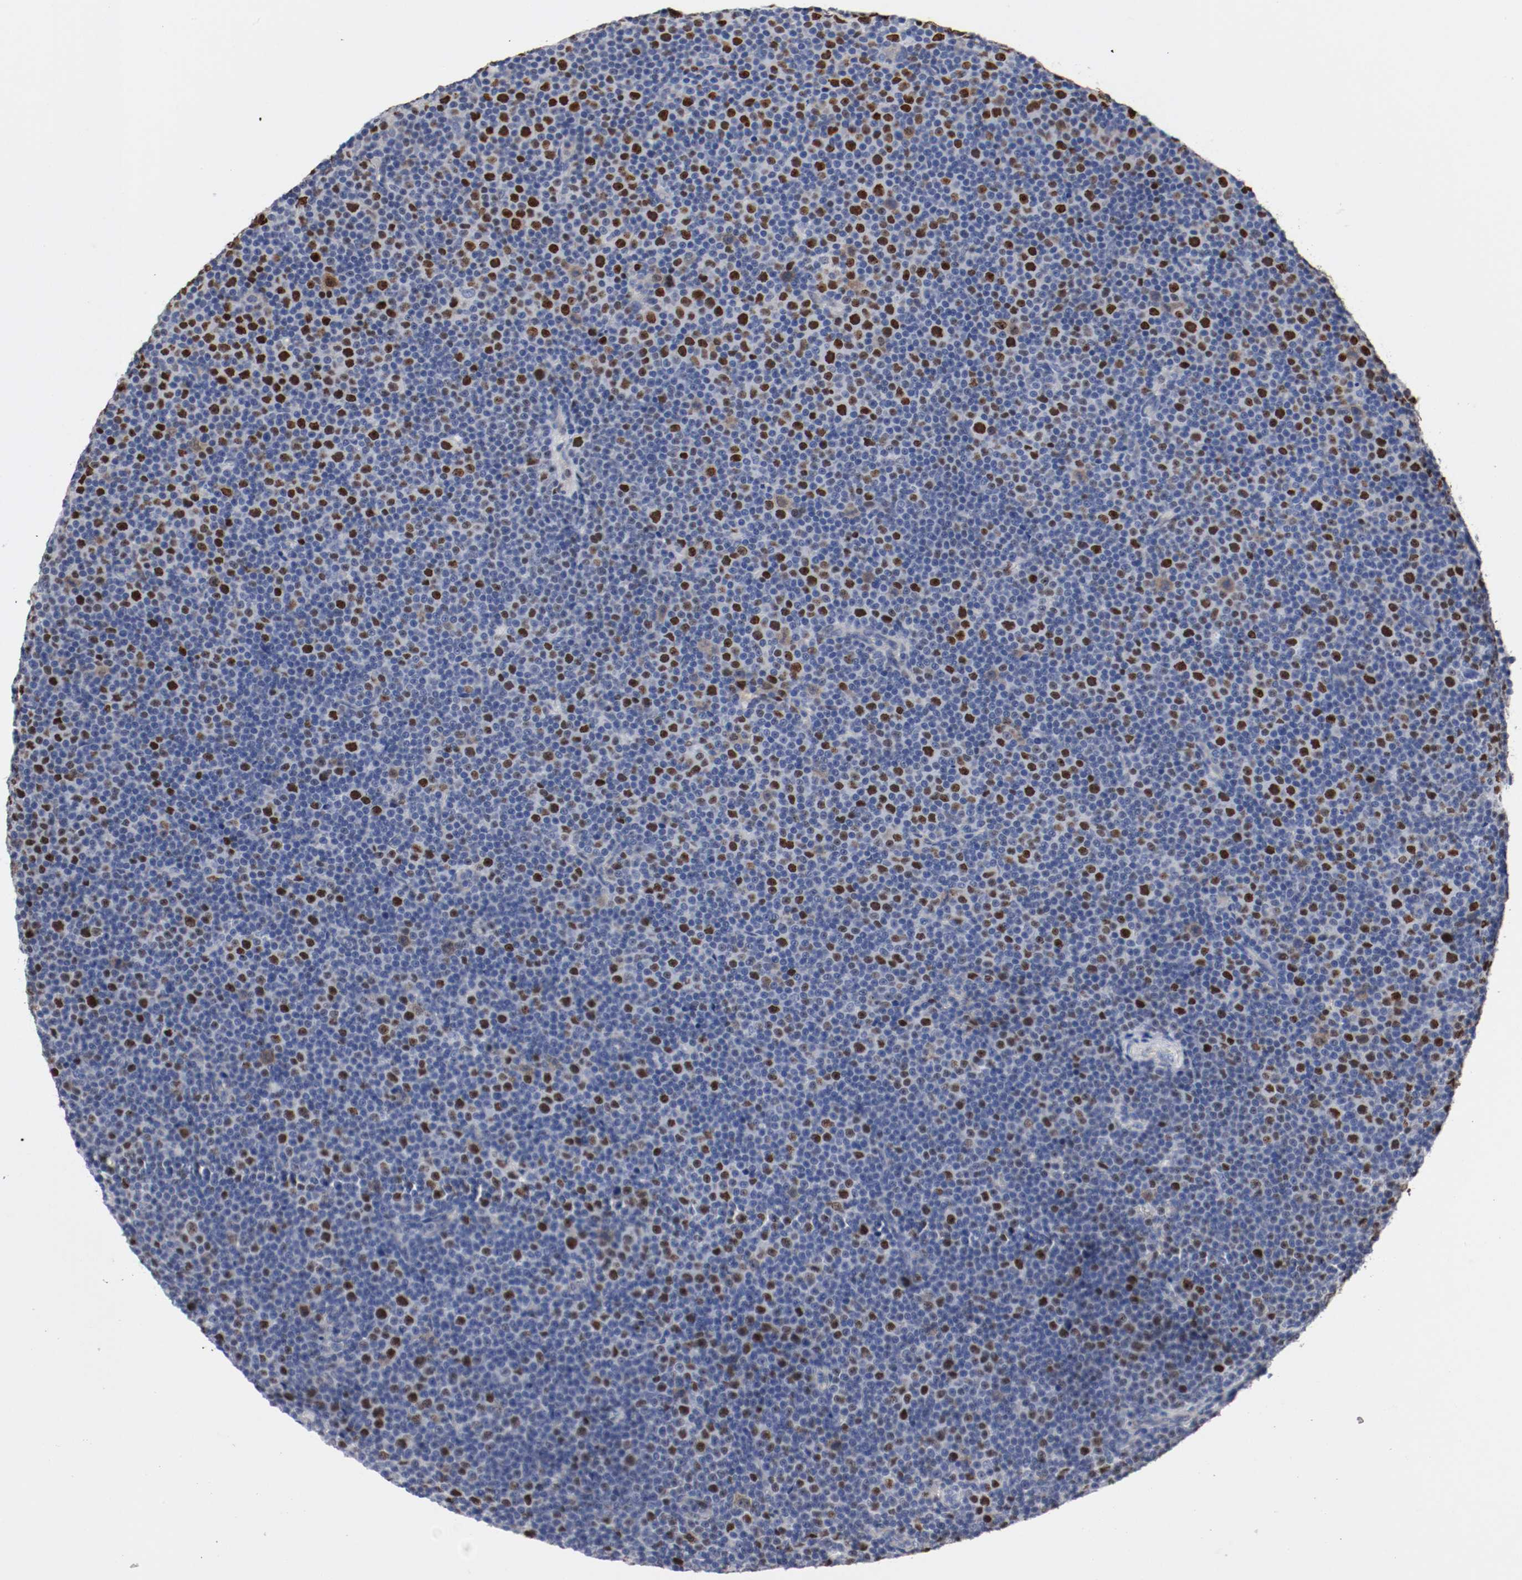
{"staining": {"intensity": "strong", "quantity": "<25%", "location": "nuclear"}, "tissue": "lymphoma", "cell_type": "Tumor cells", "image_type": "cancer", "snomed": [{"axis": "morphology", "description": "Malignant lymphoma, non-Hodgkin's type, Low grade"}, {"axis": "topography", "description": "Lymph node"}], "caption": "Protein staining of malignant lymphoma, non-Hodgkin's type (low-grade) tissue displays strong nuclear positivity in approximately <25% of tumor cells.", "gene": "MCM6", "patient": {"sex": "female", "age": 67}}